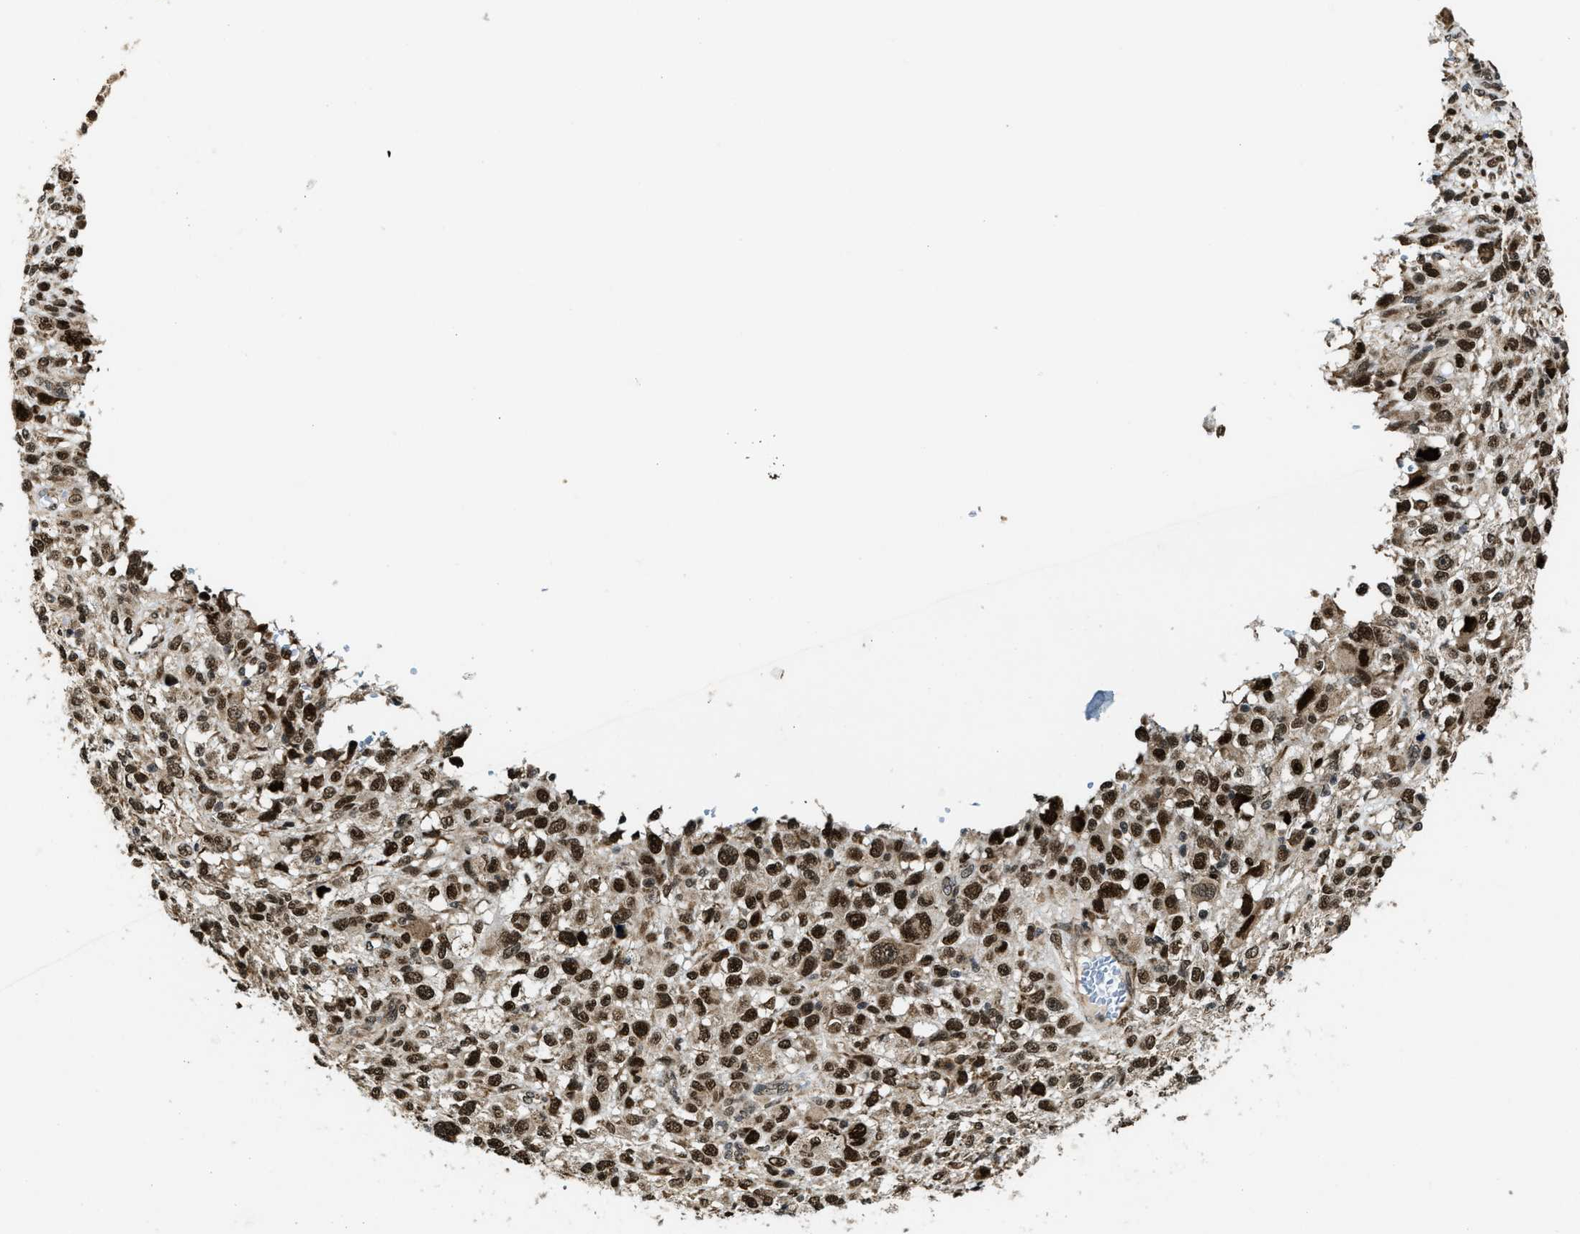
{"staining": {"intensity": "strong", "quantity": ">75%", "location": "nuclear"}, "tissue": "melanoma", "cell_type": "Tumor cells", "image_type": "cancer", "snomed": [{"axis": "morphology", "description": "Malignant melanoma, NOS"}, {"axis": "topography", "description": "Skin"}], "caption": "DAB immunohistochemical staining of human melanoma demonstrates strong nuclear protein expression in approximately >75% of tumor cells.", "gene": "ZNF250", "patient": {"sex": "female", "age": 55}}